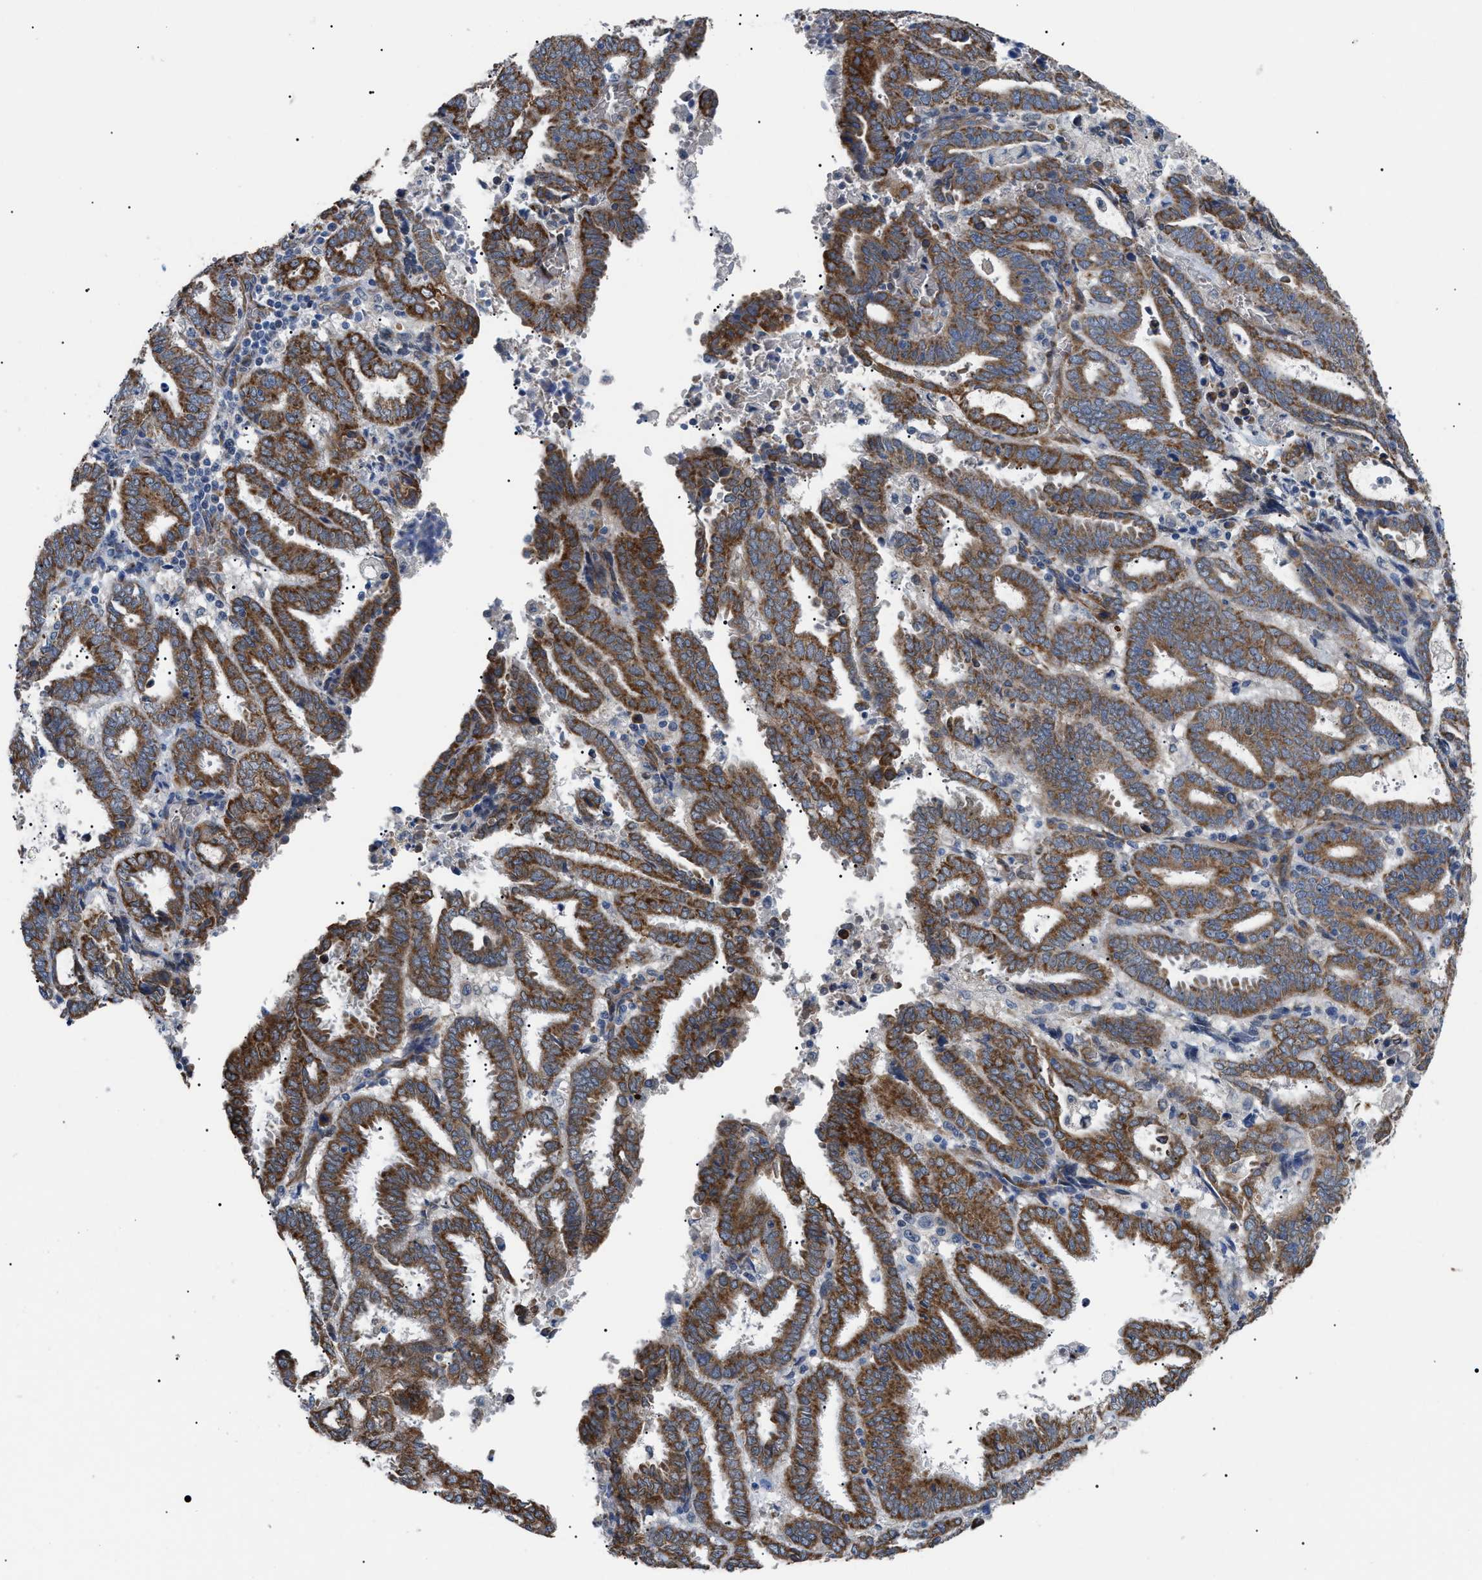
{"staining": {"intensity": "strong", "quantity": ">75%", "location": "cytoplasmic/membranous"}, "tissue": "endometrial cancer", "cell_type": "Tumor cells", "image_type": "cancer", "snomed": [{"axis": "morphology", "description": "Adenocarcinoma, NOS"}, {"axis": "topography", "description": "Uterus"}], "caption": "IHC of human endometrial cancer displays high levels of strong cytoplasmic/membranous staining in approximately >75% of tumor cells.", "gene": "MYO10", "patient": {"sex": "female", "age": 83}}